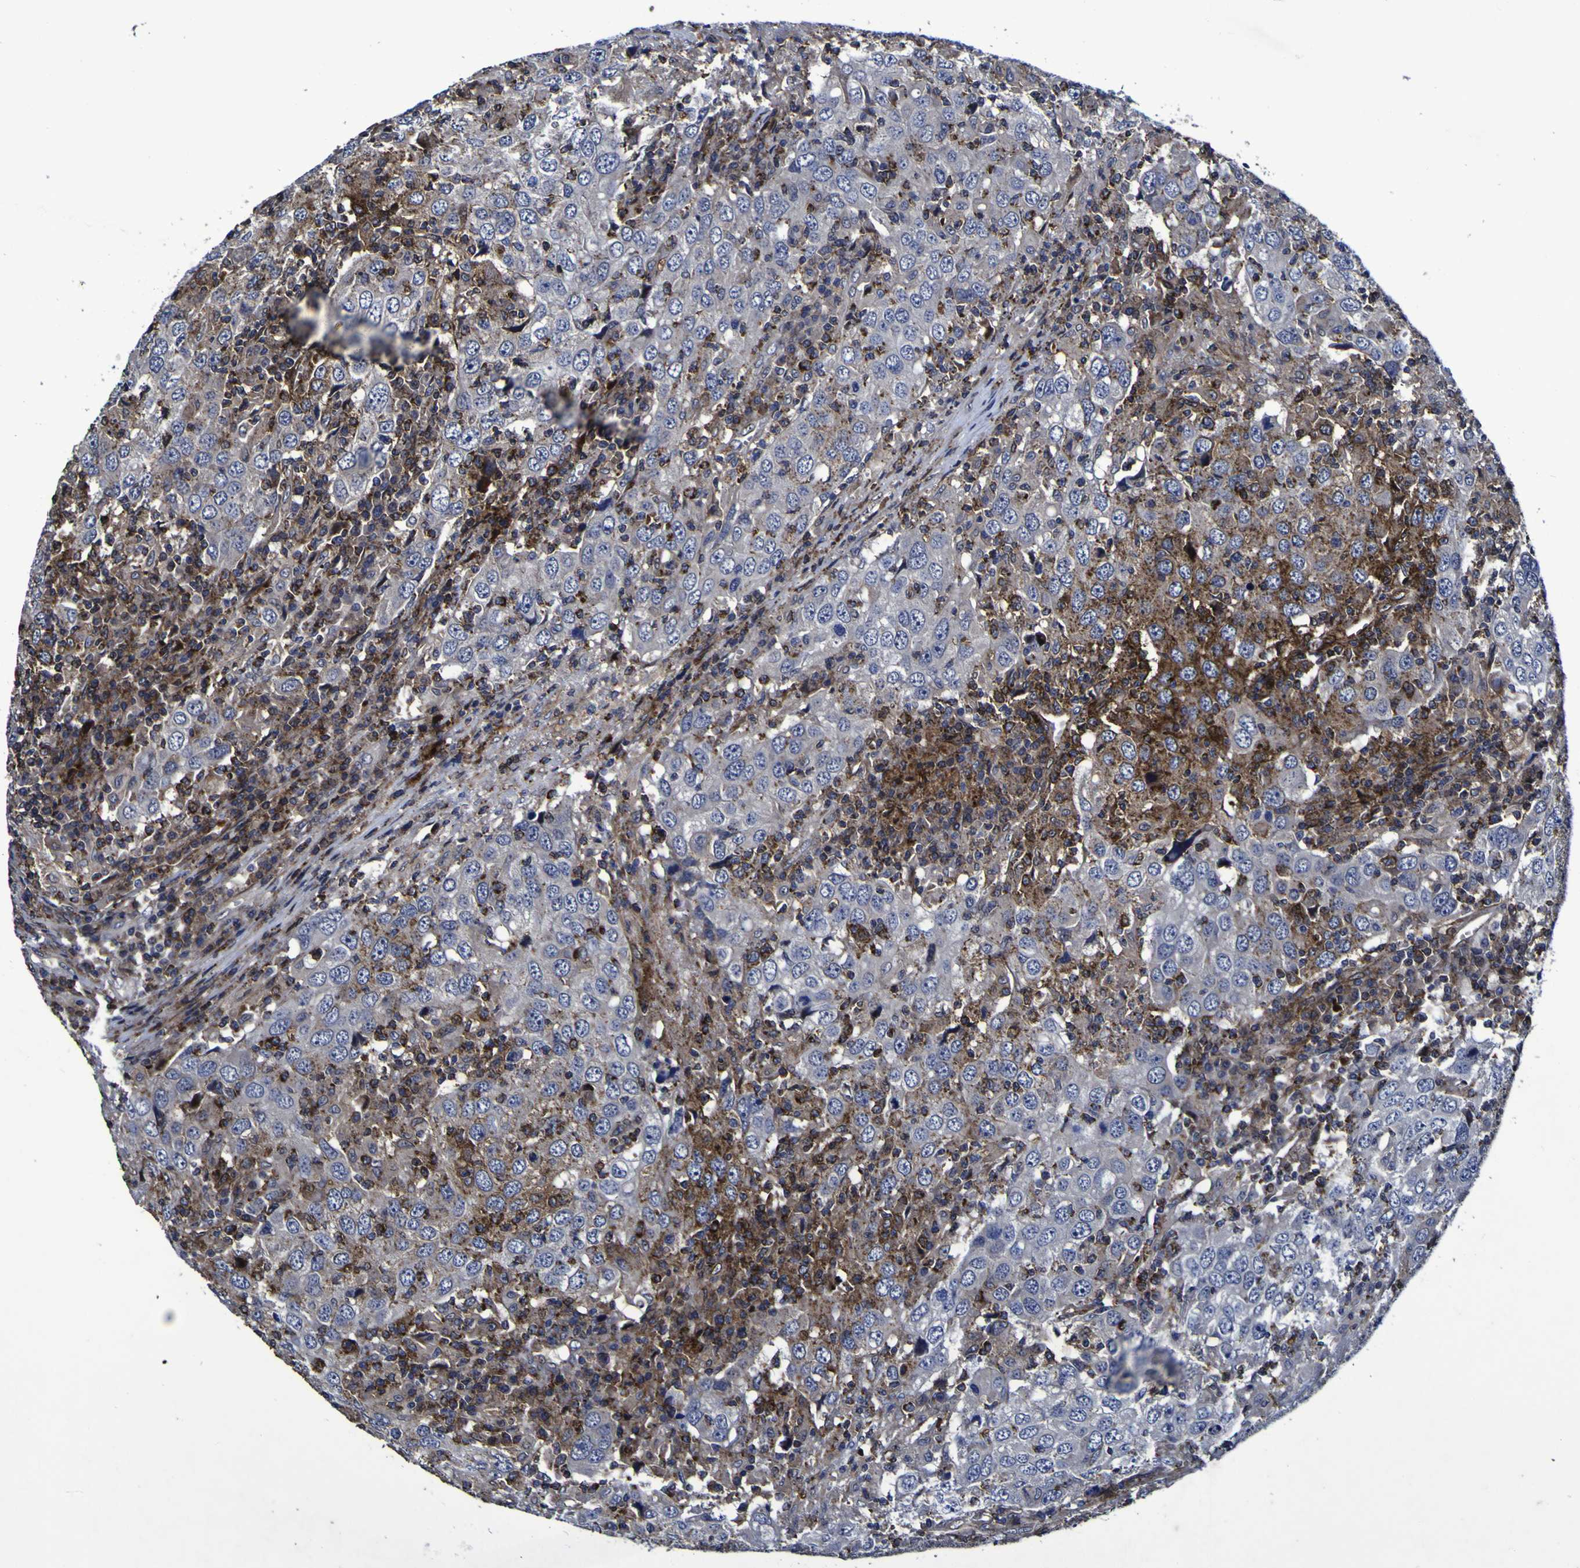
{"staining": {"intensity": "moderate", "quantity": "<25%", "location": "cytoplasmic/membranous"}, "tissue": "head and neck cancer", "cell_type": "Tumor cells", "image_type": "cancer", "snomed": [{"axis": "morphology", "description": "Adenocarcinoma, NOS"}, {"axis": "topography", "description": "Salivary gland"}, {"axis": "topography", "description": "Head-Neck"}], "caption": "Immunohistochemistry photomicrograph of human head and neck cancer stained for a protein (brown), which demonstrates low levels of moderate cytoplasmic/membranous staining in approximately <25% of tumor cells.", "gene": "MGLL", "patient": {"sex": "female", "age": 65}}